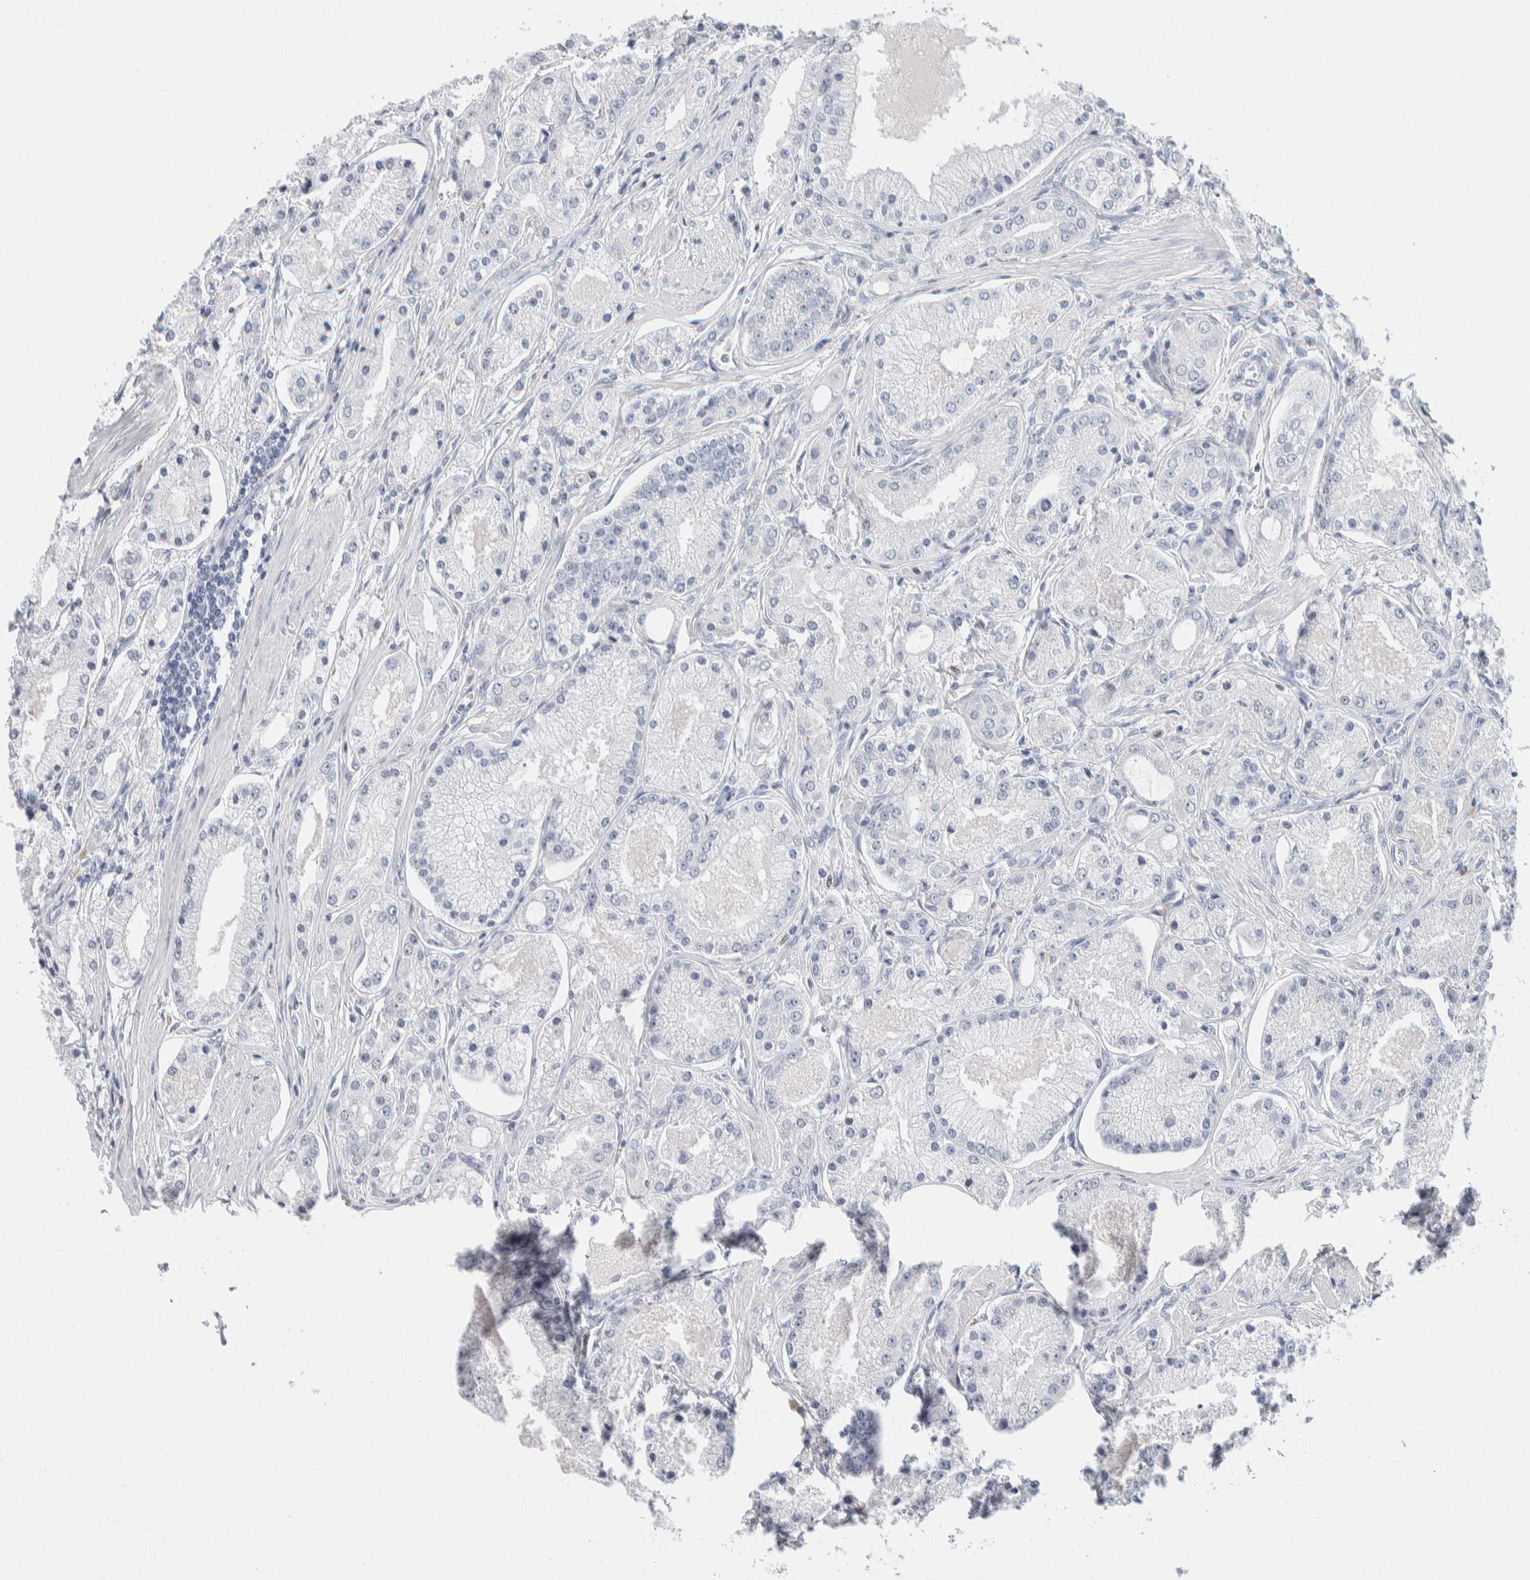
{"staining": {"intensity": "negative", "quantity": "none", "location": "none"}, "tissue": "prostate cancer", "cell_type": "Tumor cells", "image_type": "cancer", "snomed": [{"axis": "morphology", "description": "Adenocarcinoma, High grade"}, {"axis": "topography", "description": "Prostate"}], "caption": "Tumor cells show no significant protein expression in high-grade adenocarcinoma (prostate).", "gene": "SCN2A", "patient": {"sex": "male", "age": 66}}